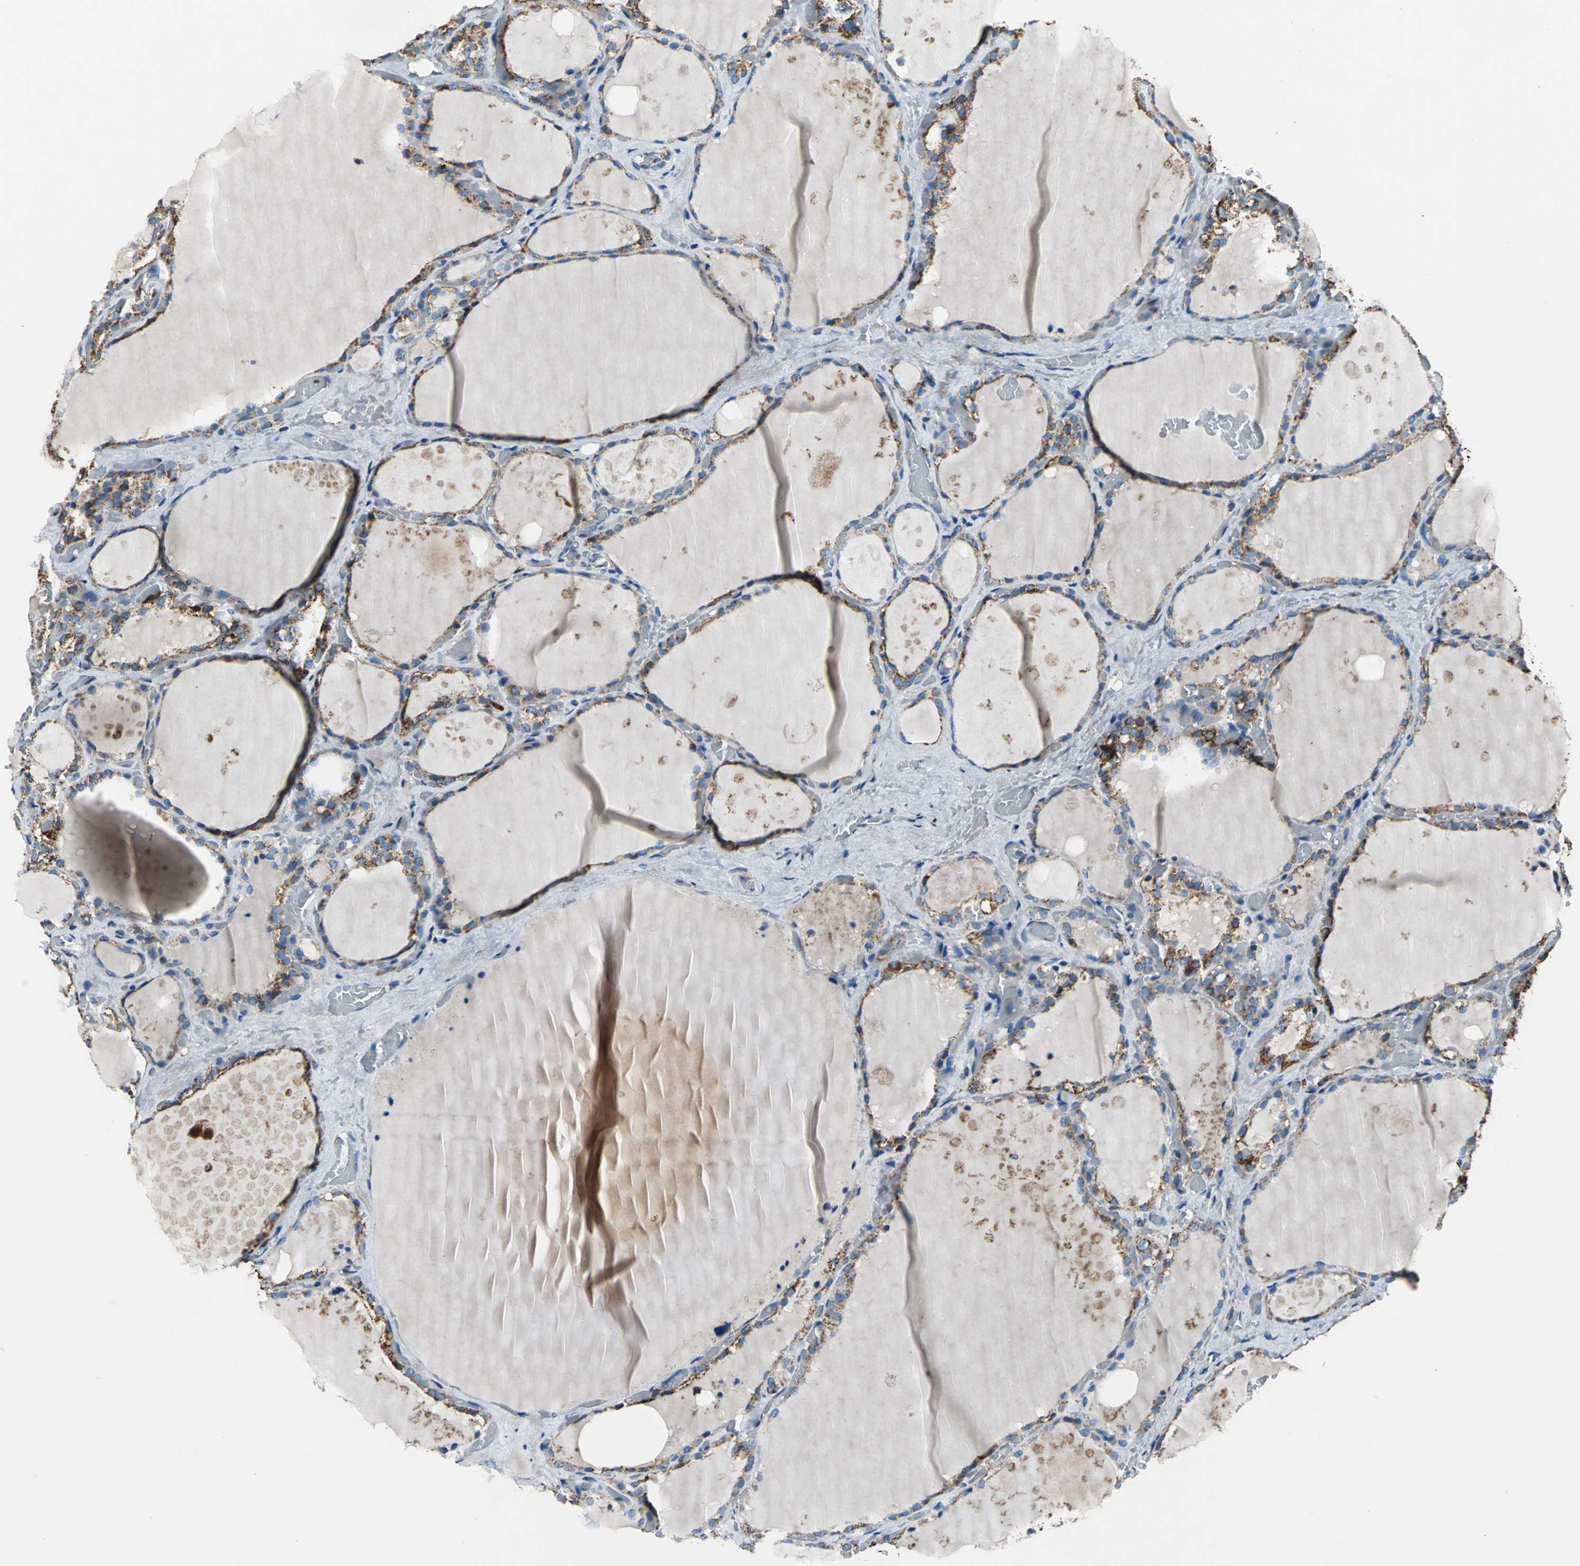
{"staining": {"intensity": "moderate", "quantity": ">75%", "location": "cytoplasmic/membranous"}, "tissue": "thyroid gland", "cell_type": "Glandular cells", "image_type": "normal", "snomed": [{"axis": "morphology", "description": "Normal tissue, NOS"}, {"axis": "topography", "description": "Thyroid gland"}], "caption": "IHC (DAB (3,3'-diaminobenzidine)) staining of unremarkable thyroid gland exhibits moderate cytoplasmic/membranous protein staining in approximately >75% of glandular cells.", "gene": "ECH1", "patient": {"sex": "male", "age": 61}}